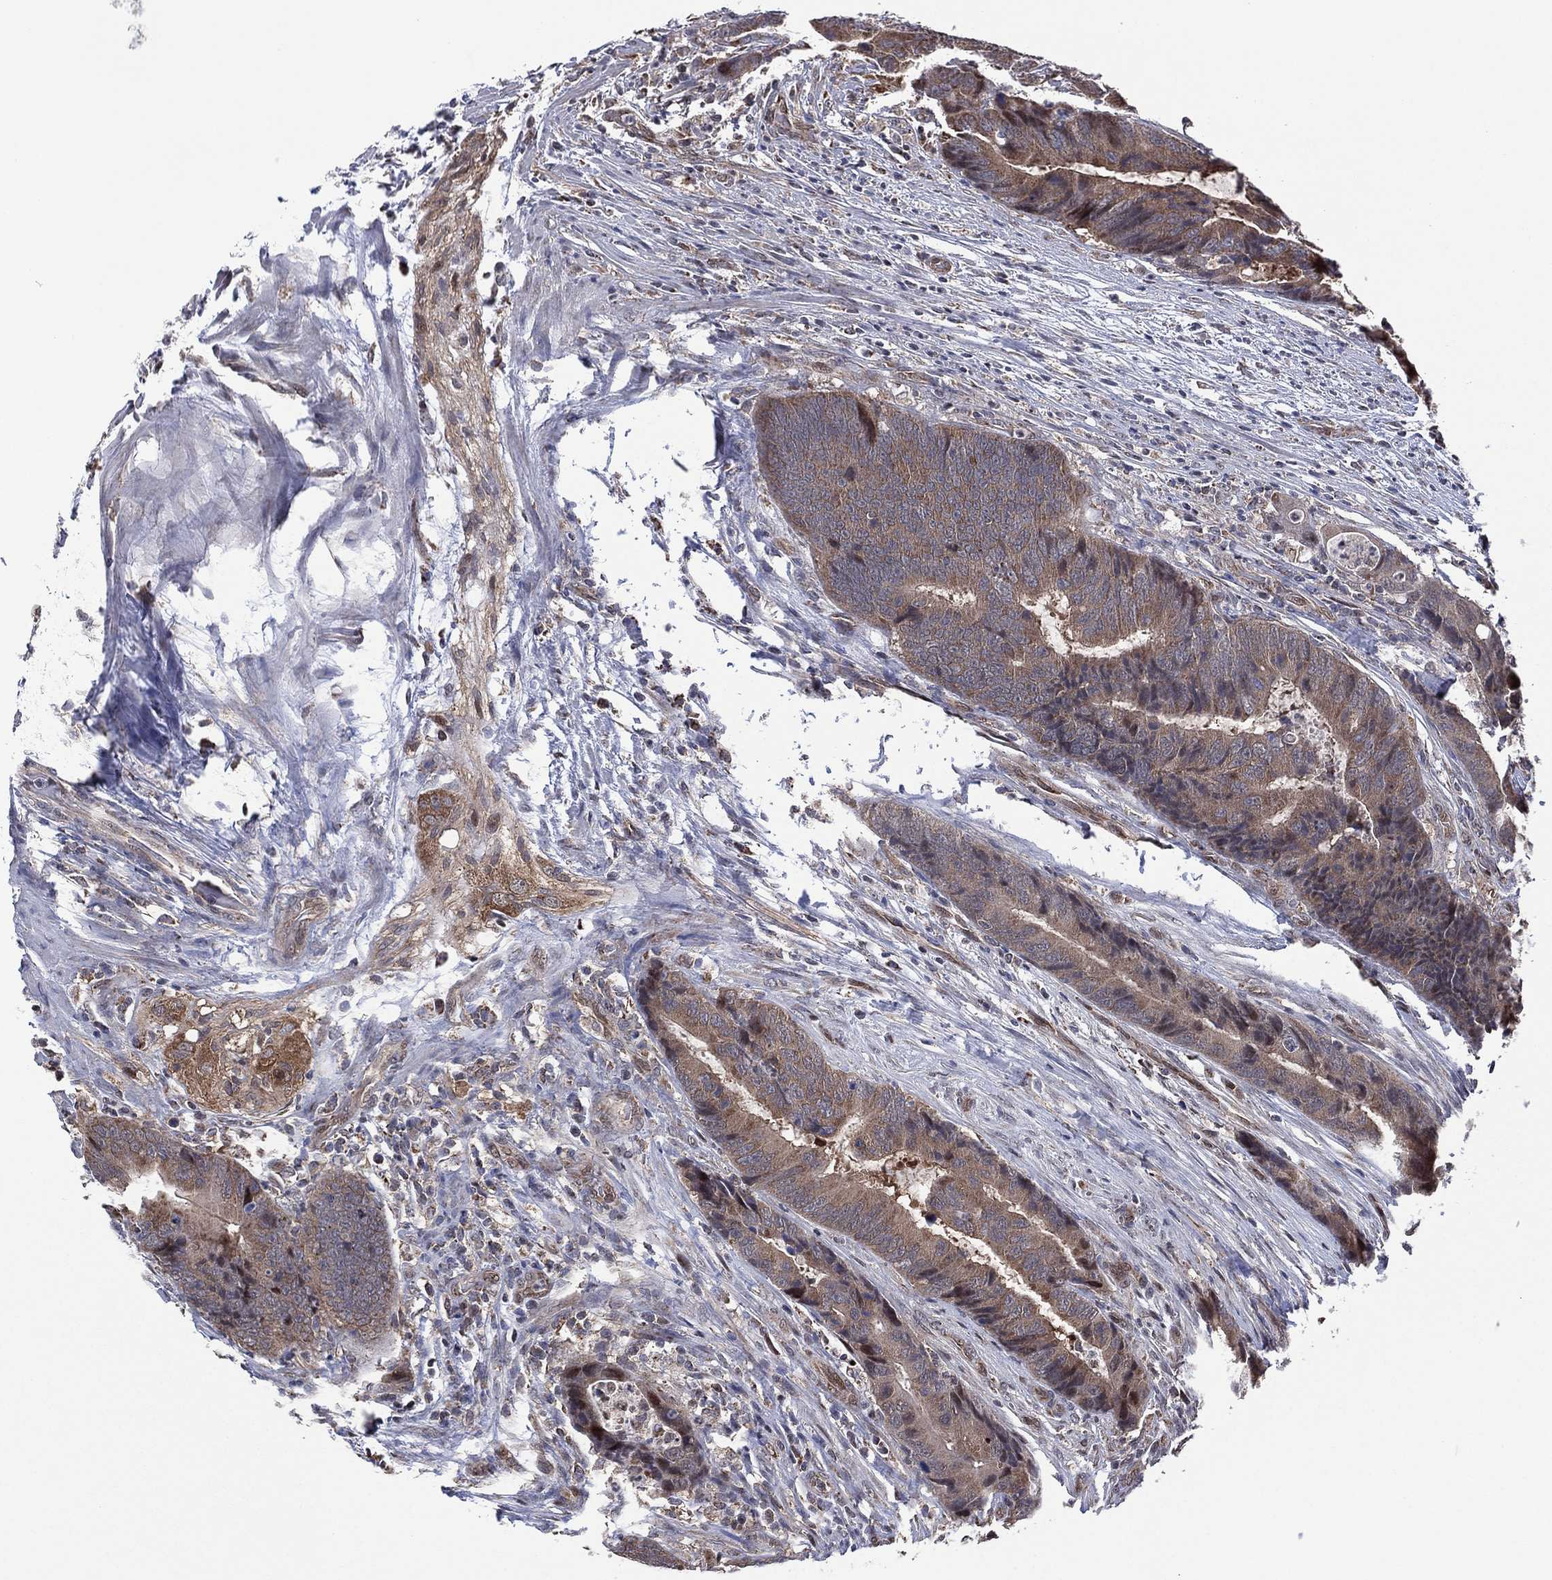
{"staining": {"intensity": "moderate", "quantity": "<25%", "location": "nuclear"}, "tissue": "colorectal cancer", "cell_type": "Tumor cells", "image_type": "cancer", "snomed": [{"axis": "morphology", "description": "Adenocarcinoma, NOS"}, {"axis": "topography", "description": "Colon"}], "caption": "Brown immunohistochemical staining in human colorectal cancer reveals moderate nuclear positivity in about <25% of tumor cells. The protein is stained brown, and the nuclei are stained in blue (DAB (3,3'-diaminobenzidine) IHC with brightfield microscopy, high magnification).", "gene": "PIDD1", "patient": {"sex": "female", "age": 56}}